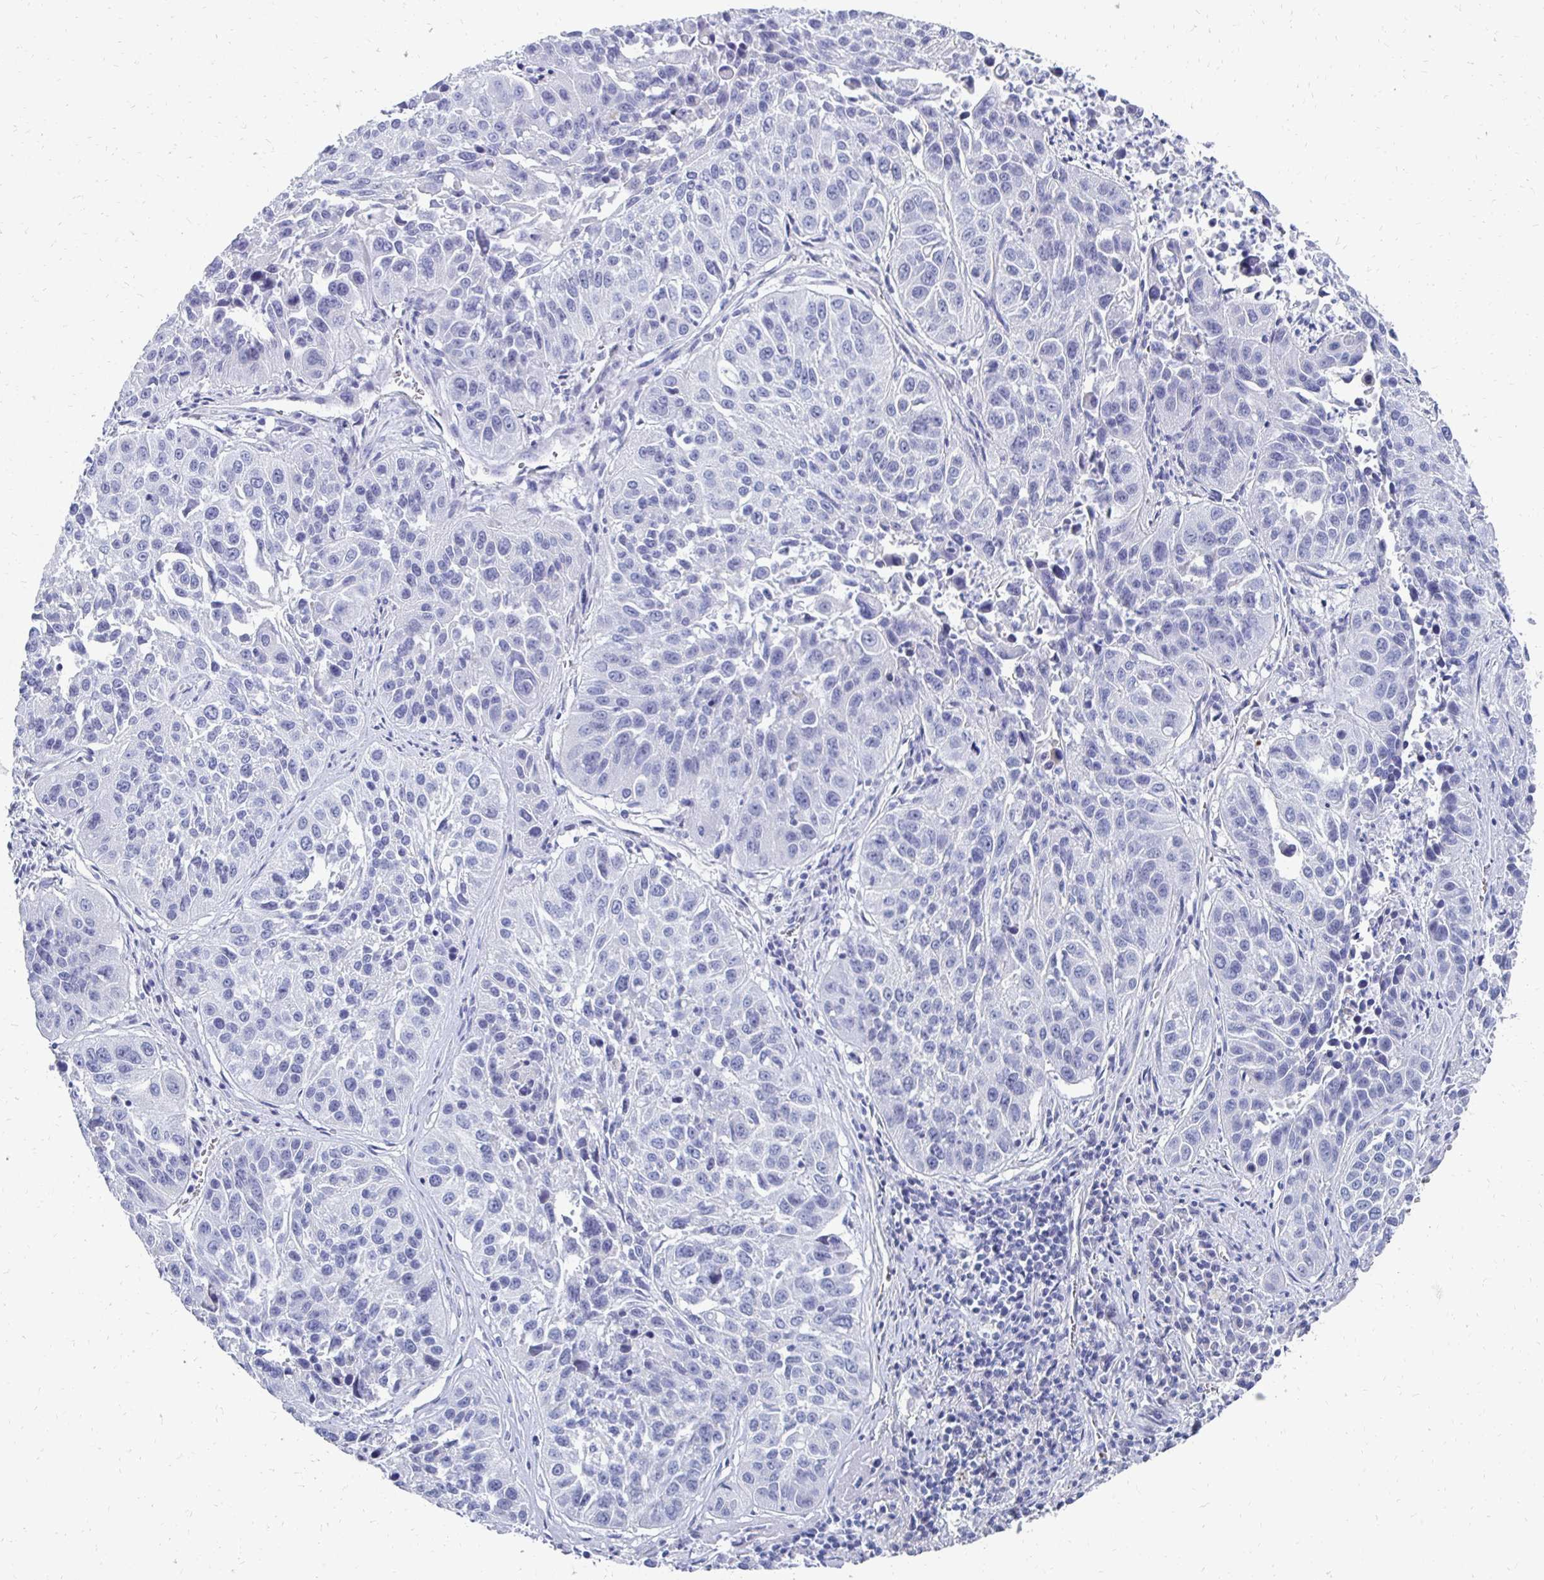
{"staining": {"intensity": "negative", "quantity": "none", "location": "none"}, "tissue": "lung cancer", "cell_type": "Tumor cells", "image_type": "cancer", "snomed": [{"axis": "morphology", "description": "Squamous cell carcinoma, NOS"}, {"axis": "topography", "description": "Lung"}], "caption": "Human squamous cell carcinoma (lung) stained for a protein using immunohistochemistry demonstrates no positivity in tumor cells.", "gene": "SYCP3", "patient": {"sex": "female", "age": 61}}